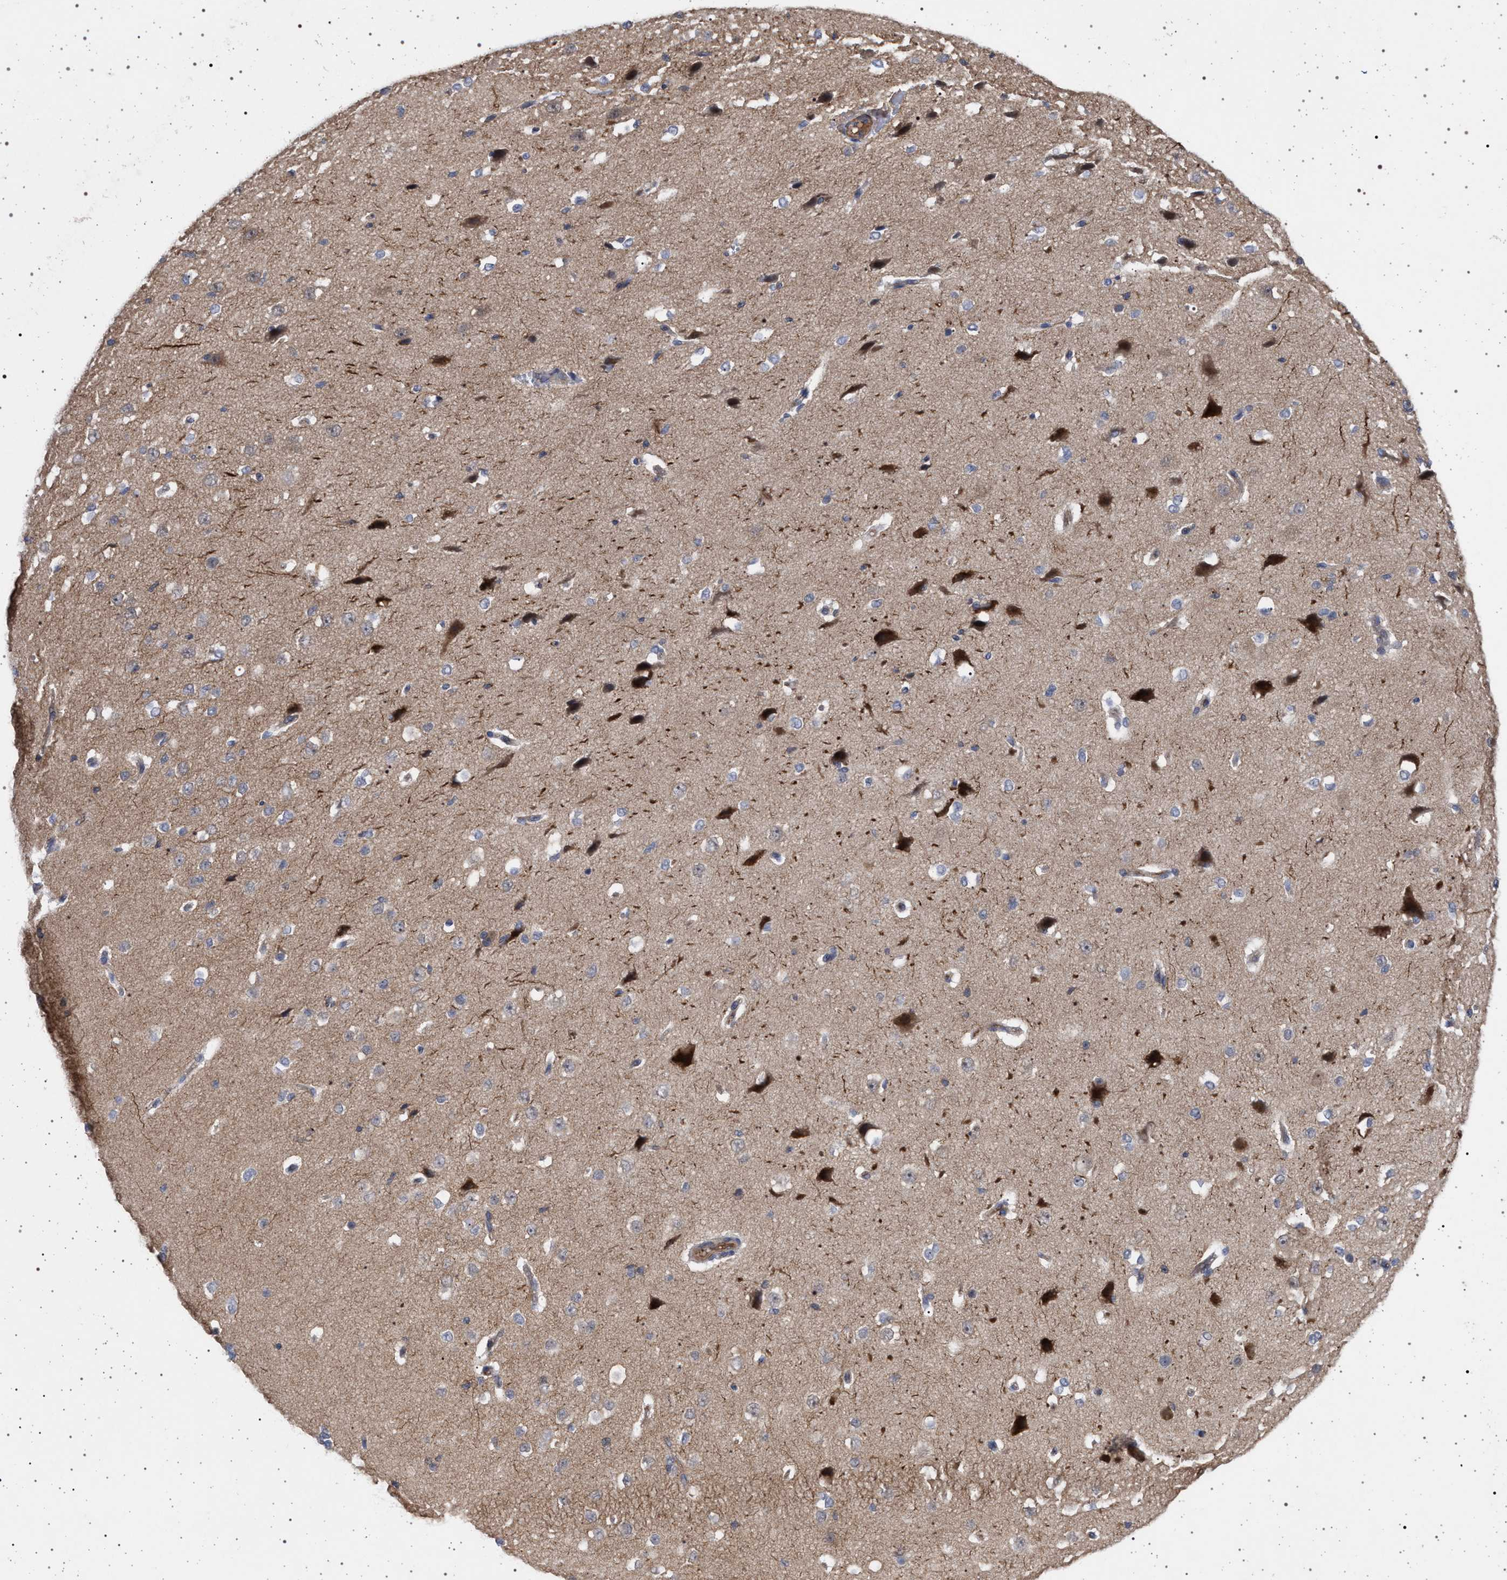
{"staining": {"intensity": "negative", "quantity": "none", "location": "none"}, "tissue": "cerebral cortex", "cell_type": "Endothelial cells", "image_type": "normal", "snomed": [{"axis": "morphology", "description": "Normal tissue, NOS"}, {"axis": "morphology", "description": "Developmental malformation"}, {"axis": "topography", "description": "Cerebral cortex"}], "caption": "An immunohistochemistry (IHC) histopathology image of benign cerebral cortex is shown. There is no staining in endothelial cells of cerebral cortex.", "gene": "RBM48", "patient": {"sex": "female", "age": 30}}